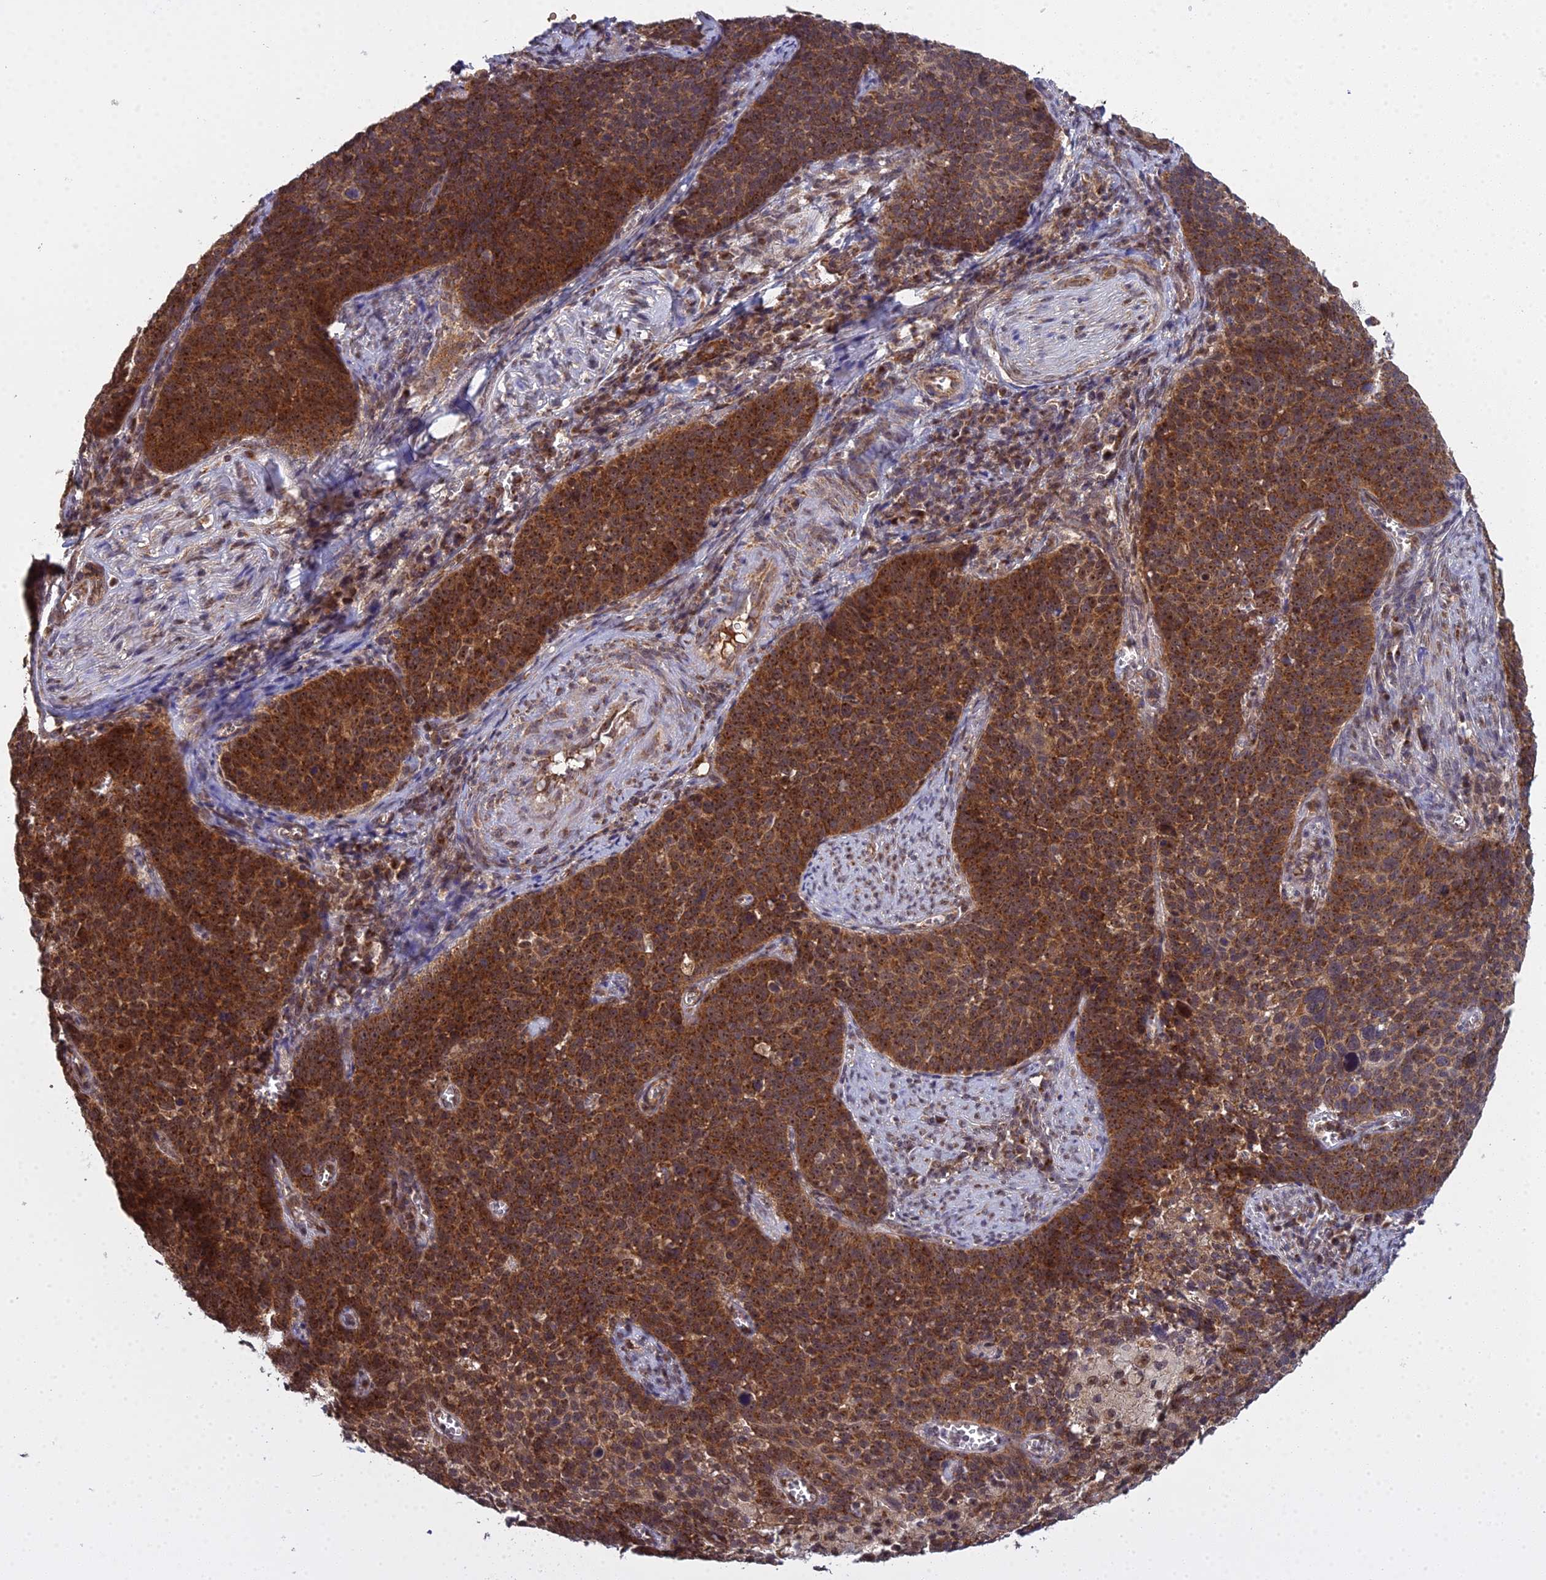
{"staining": {"intensity": "strong", "quantity": ">75%", "location": "cytoplasmic/membranous,nuclear"}, "tissue": "cervical cancer", "cell_type": "Tumor cells", "image_type": "cancer", "snomed": [{"axis": "morphology", "description": "Normal tissue, NOS"}, {"axis": "morphology", "description": "Squamous cell carcinoma, NOS"}, {"axis": "topography", "description": "Cervix"}], "caption": "DAB (3,3'-diaminobenzidine) immunohistochemical staining of human cervical squamous cell carcinoma shows strong cytoplasmic/membranous and nuclear protein expression in approximately >75% of tumor cells.", "gene": "MEOX1", "patient": {"sex": "female", "age": 39}}